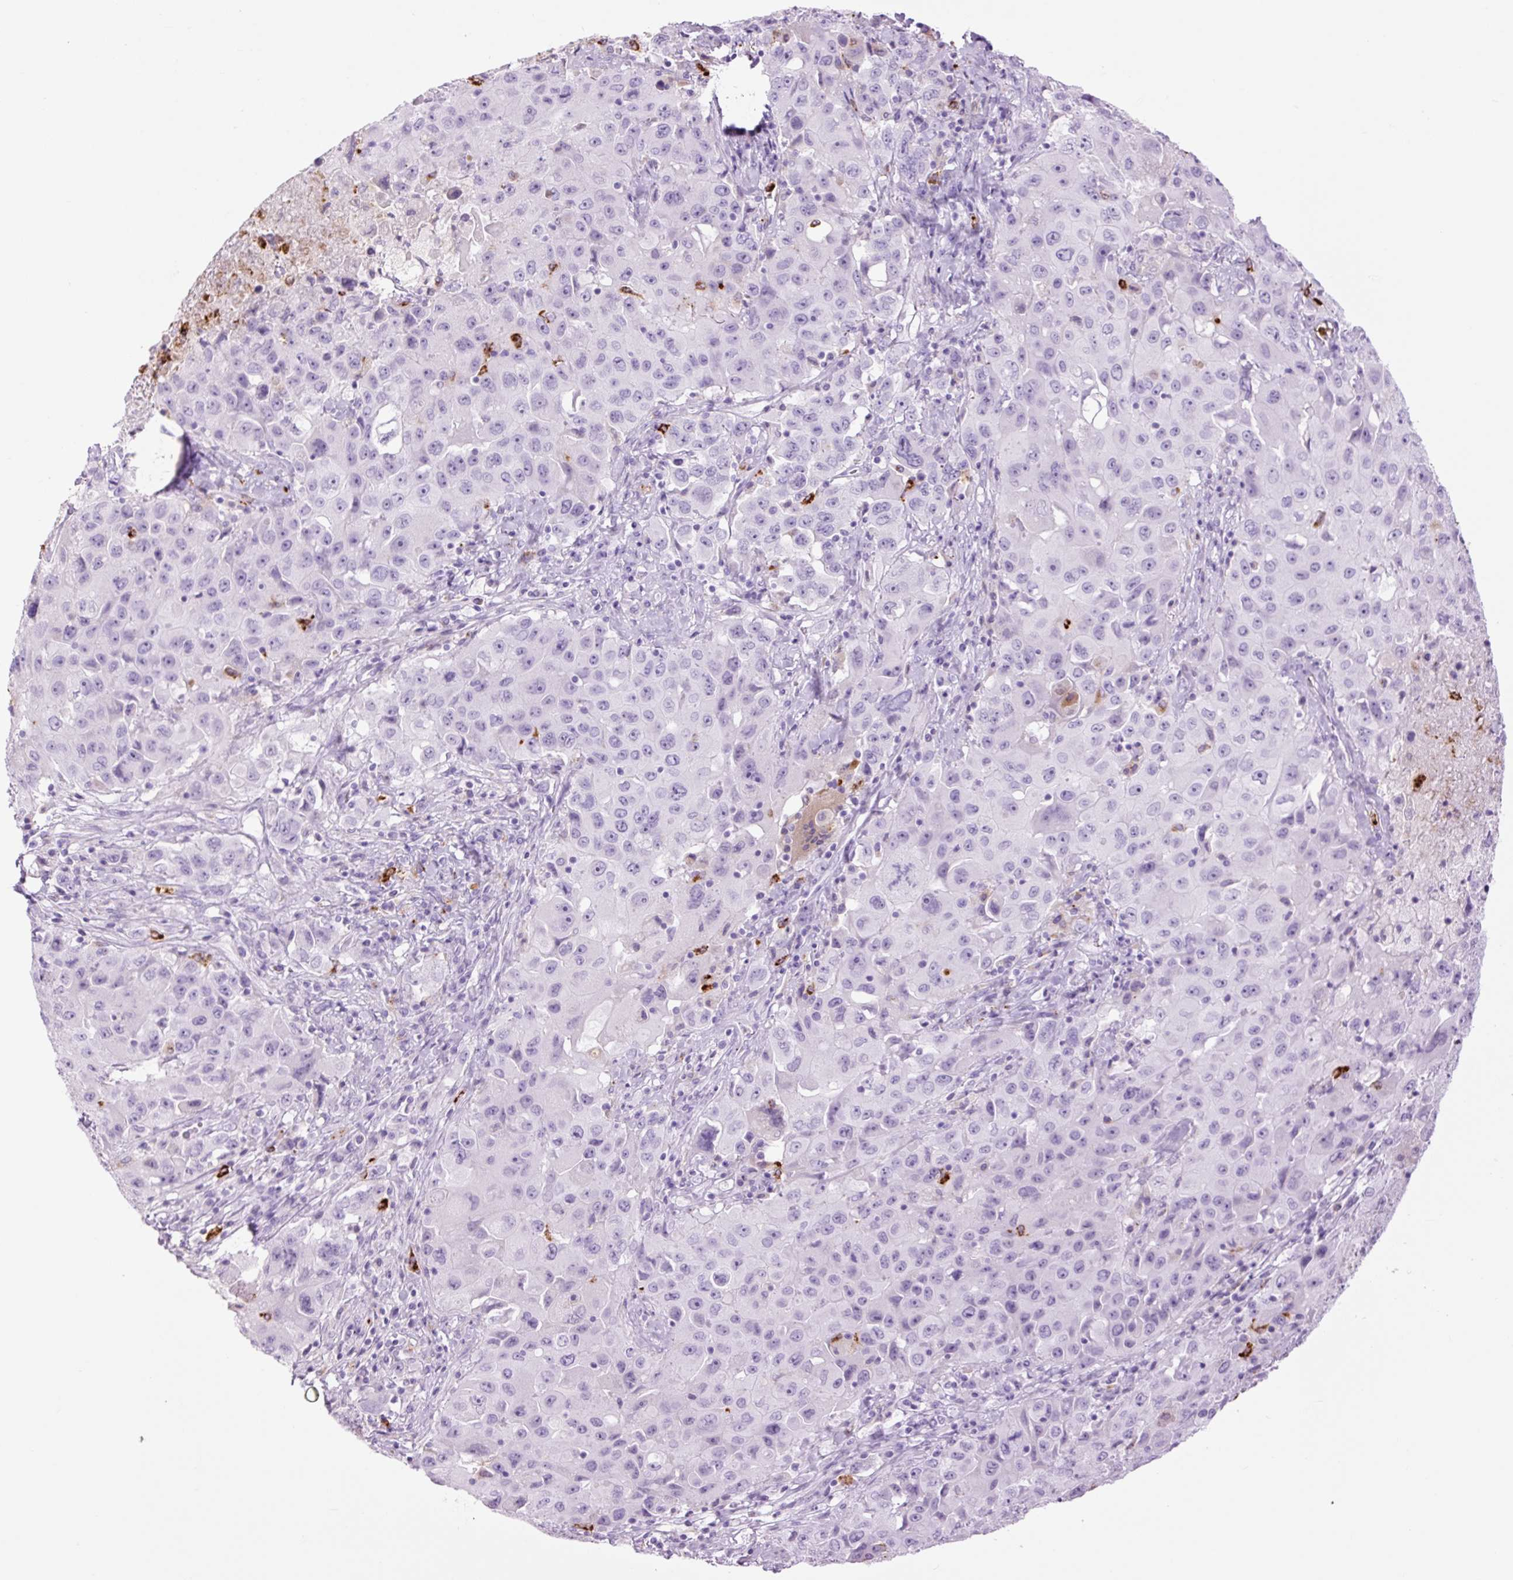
{"staining": {"intensity": "negative", "quantity": "none", "location": "none"}, "tissue": "lung cancer", "cell_type": "Tumor cells", "image_type": "cancer", "snomed": [{"axis": "morphology", "description": "Squamous cell carcinoma, NOS"}, {"axis": "topography", "description": "Lung"}], "caption": "Lung squamous cell carcinoma was stained to show a protein in brown. There is no significant positivity in tumor cells.", "gene": "LYZ", "patient": {"sex": "male", "age": 63}}